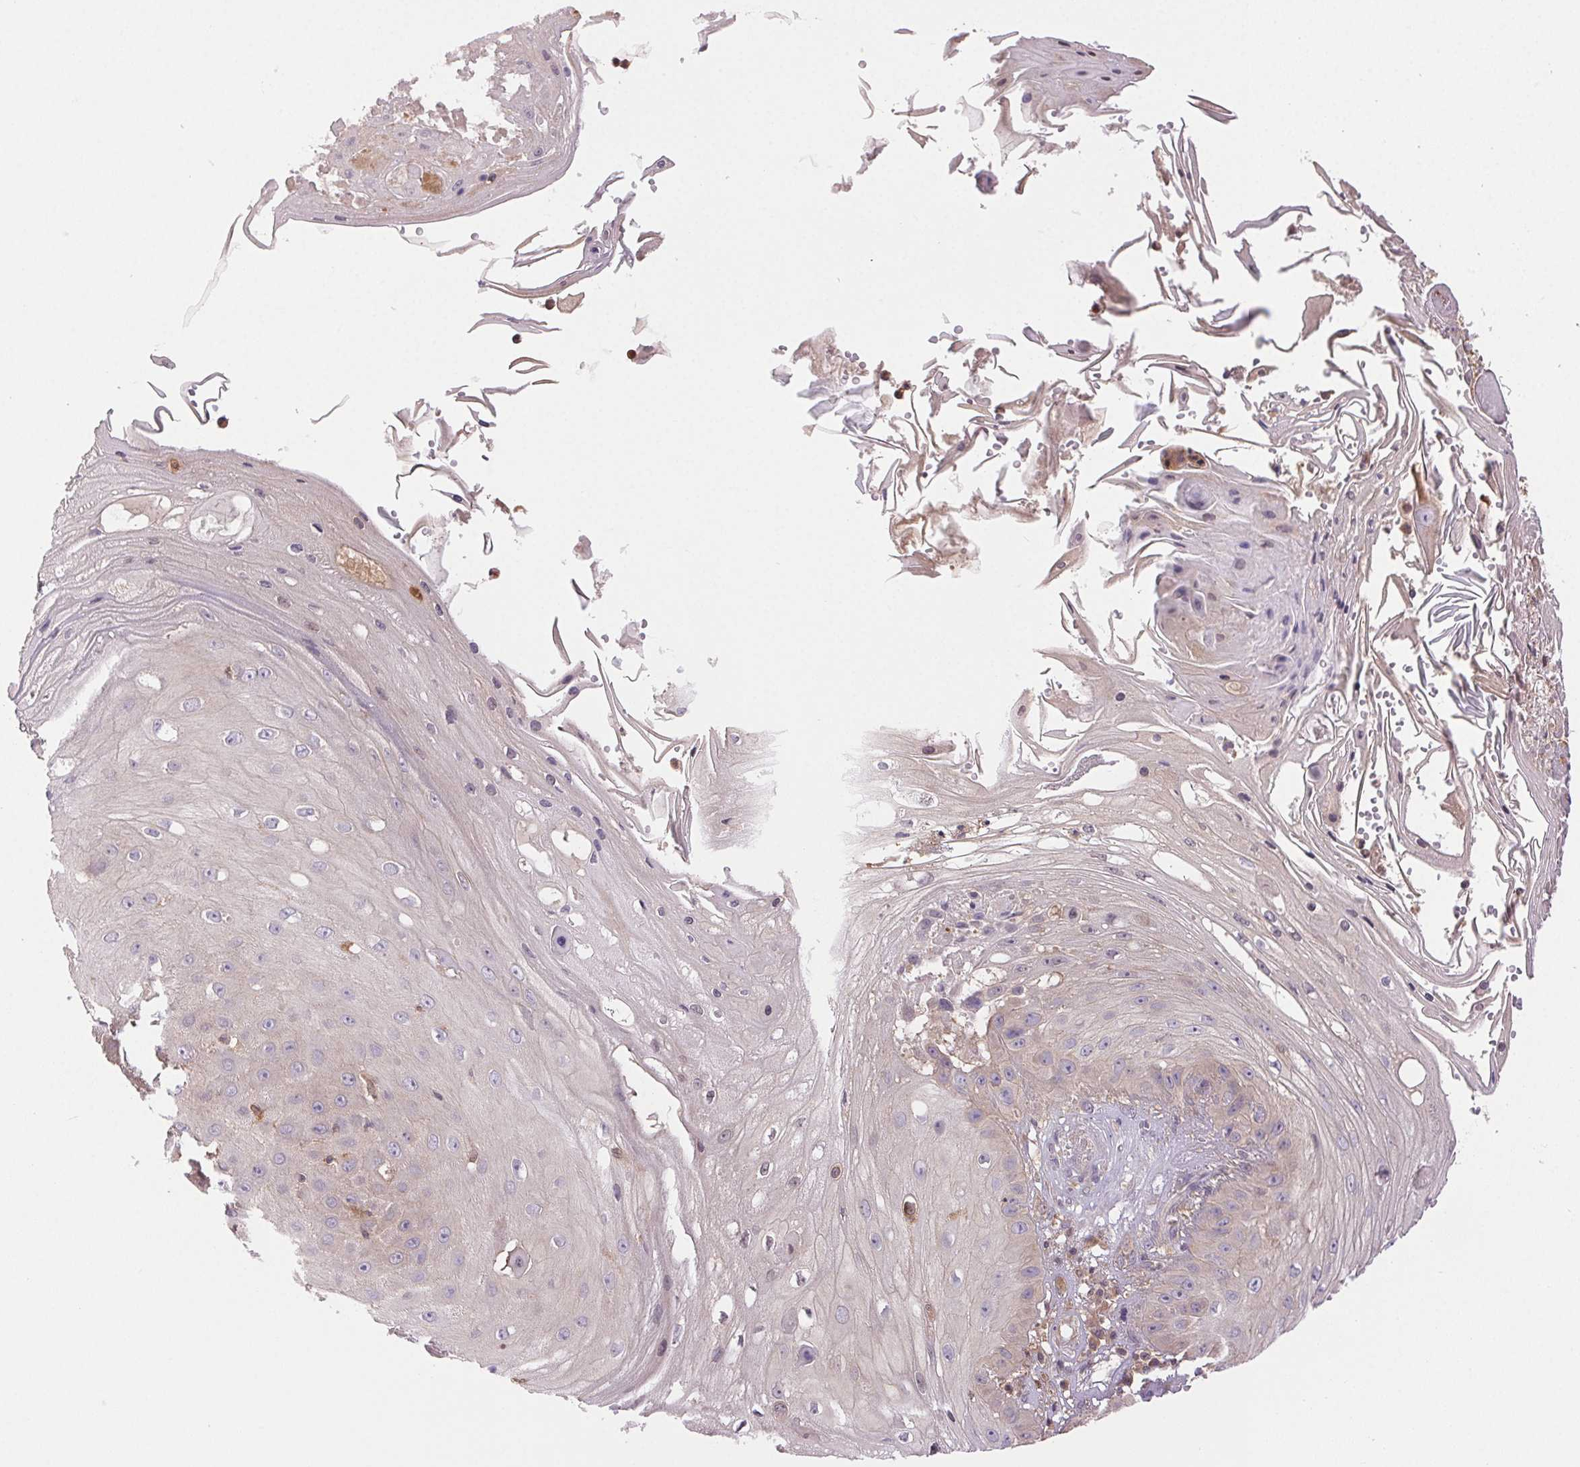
{"staining": {"intensity": "weak", "quantity": "<25%", "location": "cytoplasmic/membranous"}, "tissue": "skin cancer", "cell_type": "Tumor cells", "image_type": "cancer", "snomed": [{"axis": "morphology", "description": "Squamous cell carcinoma, NOS"}, {"axis": "topography", "description": "Skin"}], "caption": "High power microscopy micrograph of an immunohistochemistry micrograph of skin squamous cell carcinoma, revealing no significant expression in tumor cells.", "gene": "GDI2", "patient": {"sex": "male", "age": 70}}